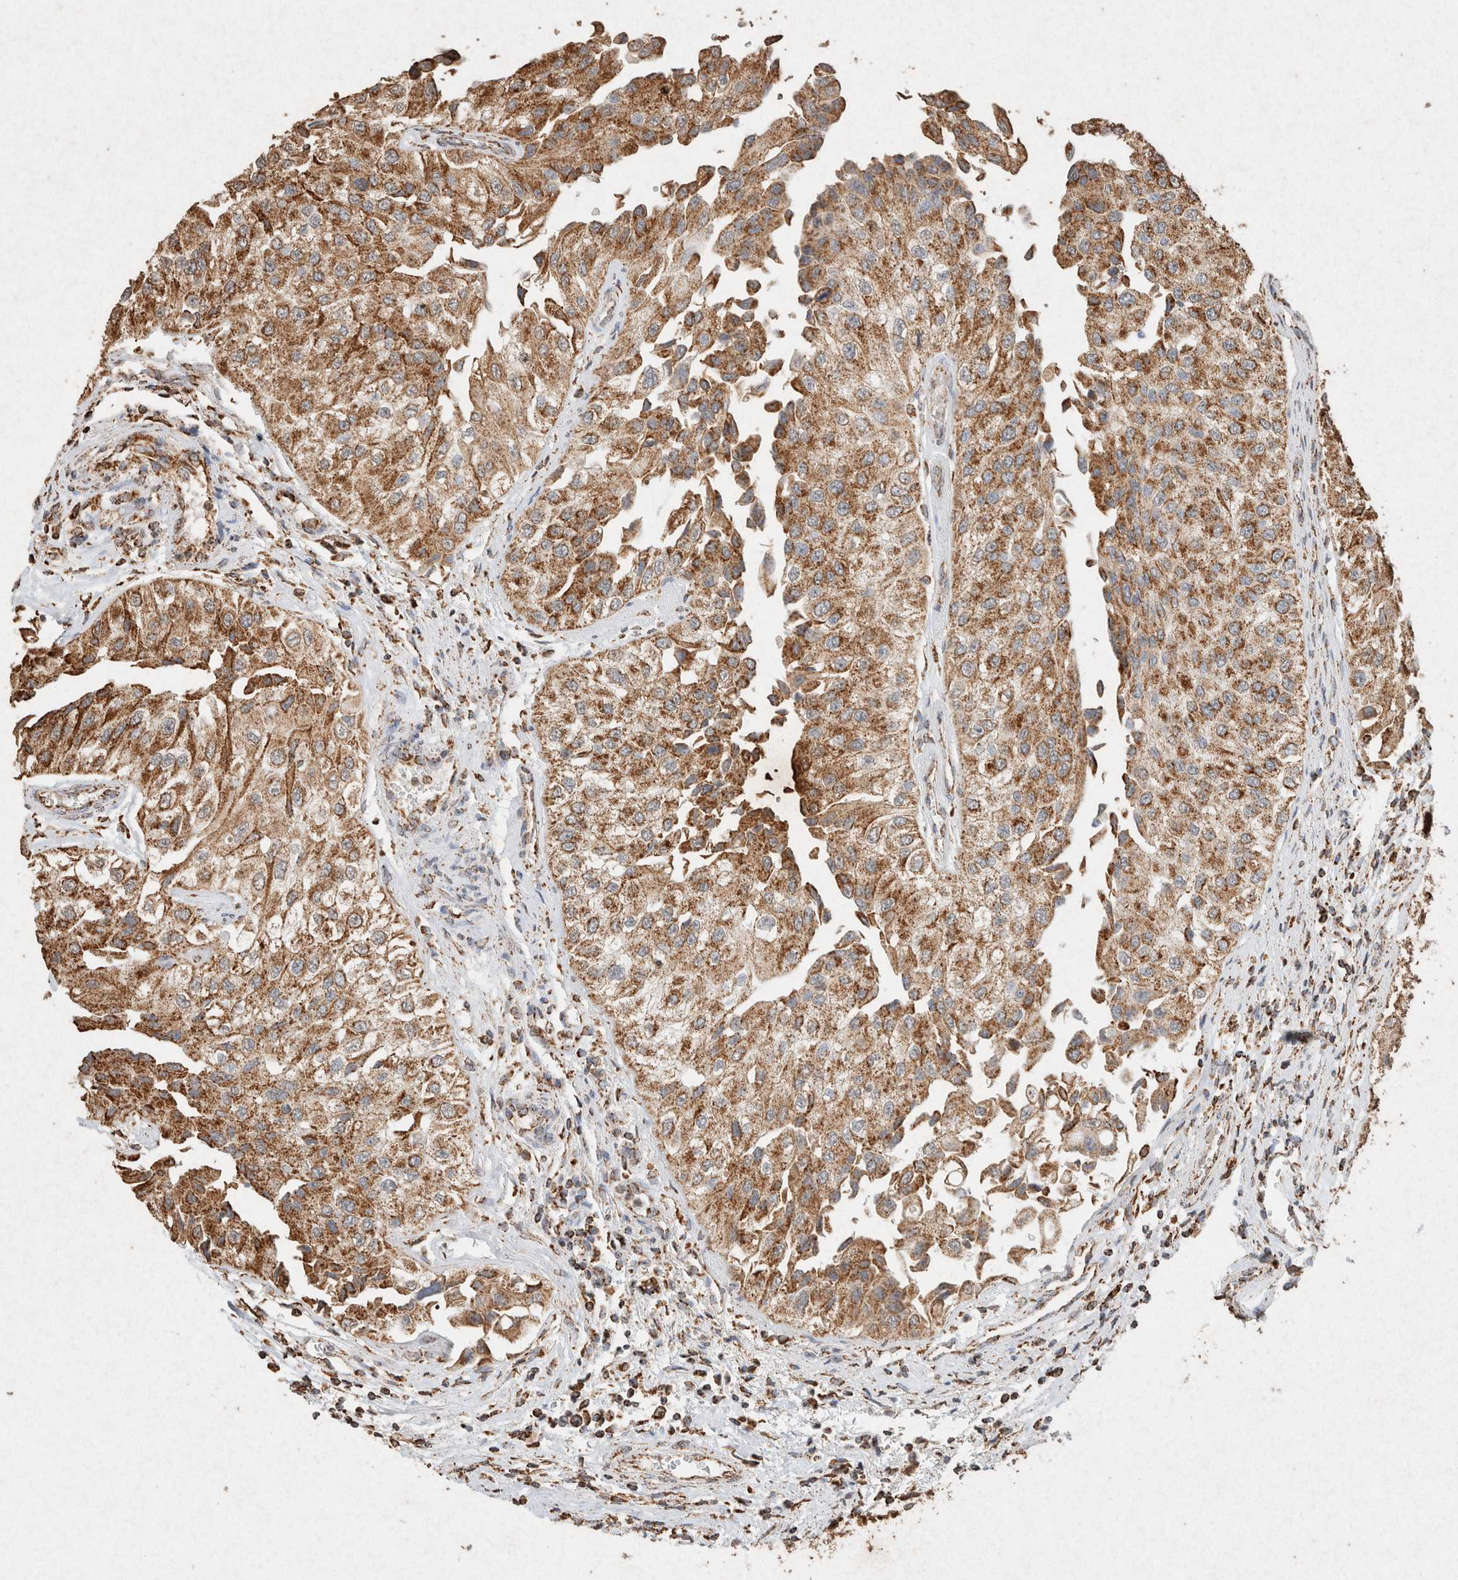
{"staining": {"intensity": "strong", "quantity": ">75%", "location": "cytoplasmic/membranous"}, "tissue": "urothelial cancer", "cell_type": "Tumor cells", "image_type": "cancer", "snomed": [{"axis": "morphology", "description": "Urothelial carcinoma, High grade"}, {"axis": "topography", "description": "Kidney"}, {"axis": "topography", "description": "Urinary bladder"}], "caption": "Immunohistochemical staining of human urothelial cancer exhibits high levels of strong cytoplasmic/membranous protein staining in approximately >75% of tumor cells.", "gene": "SDC2", "patient": {"sex": "male", "age": 77}}